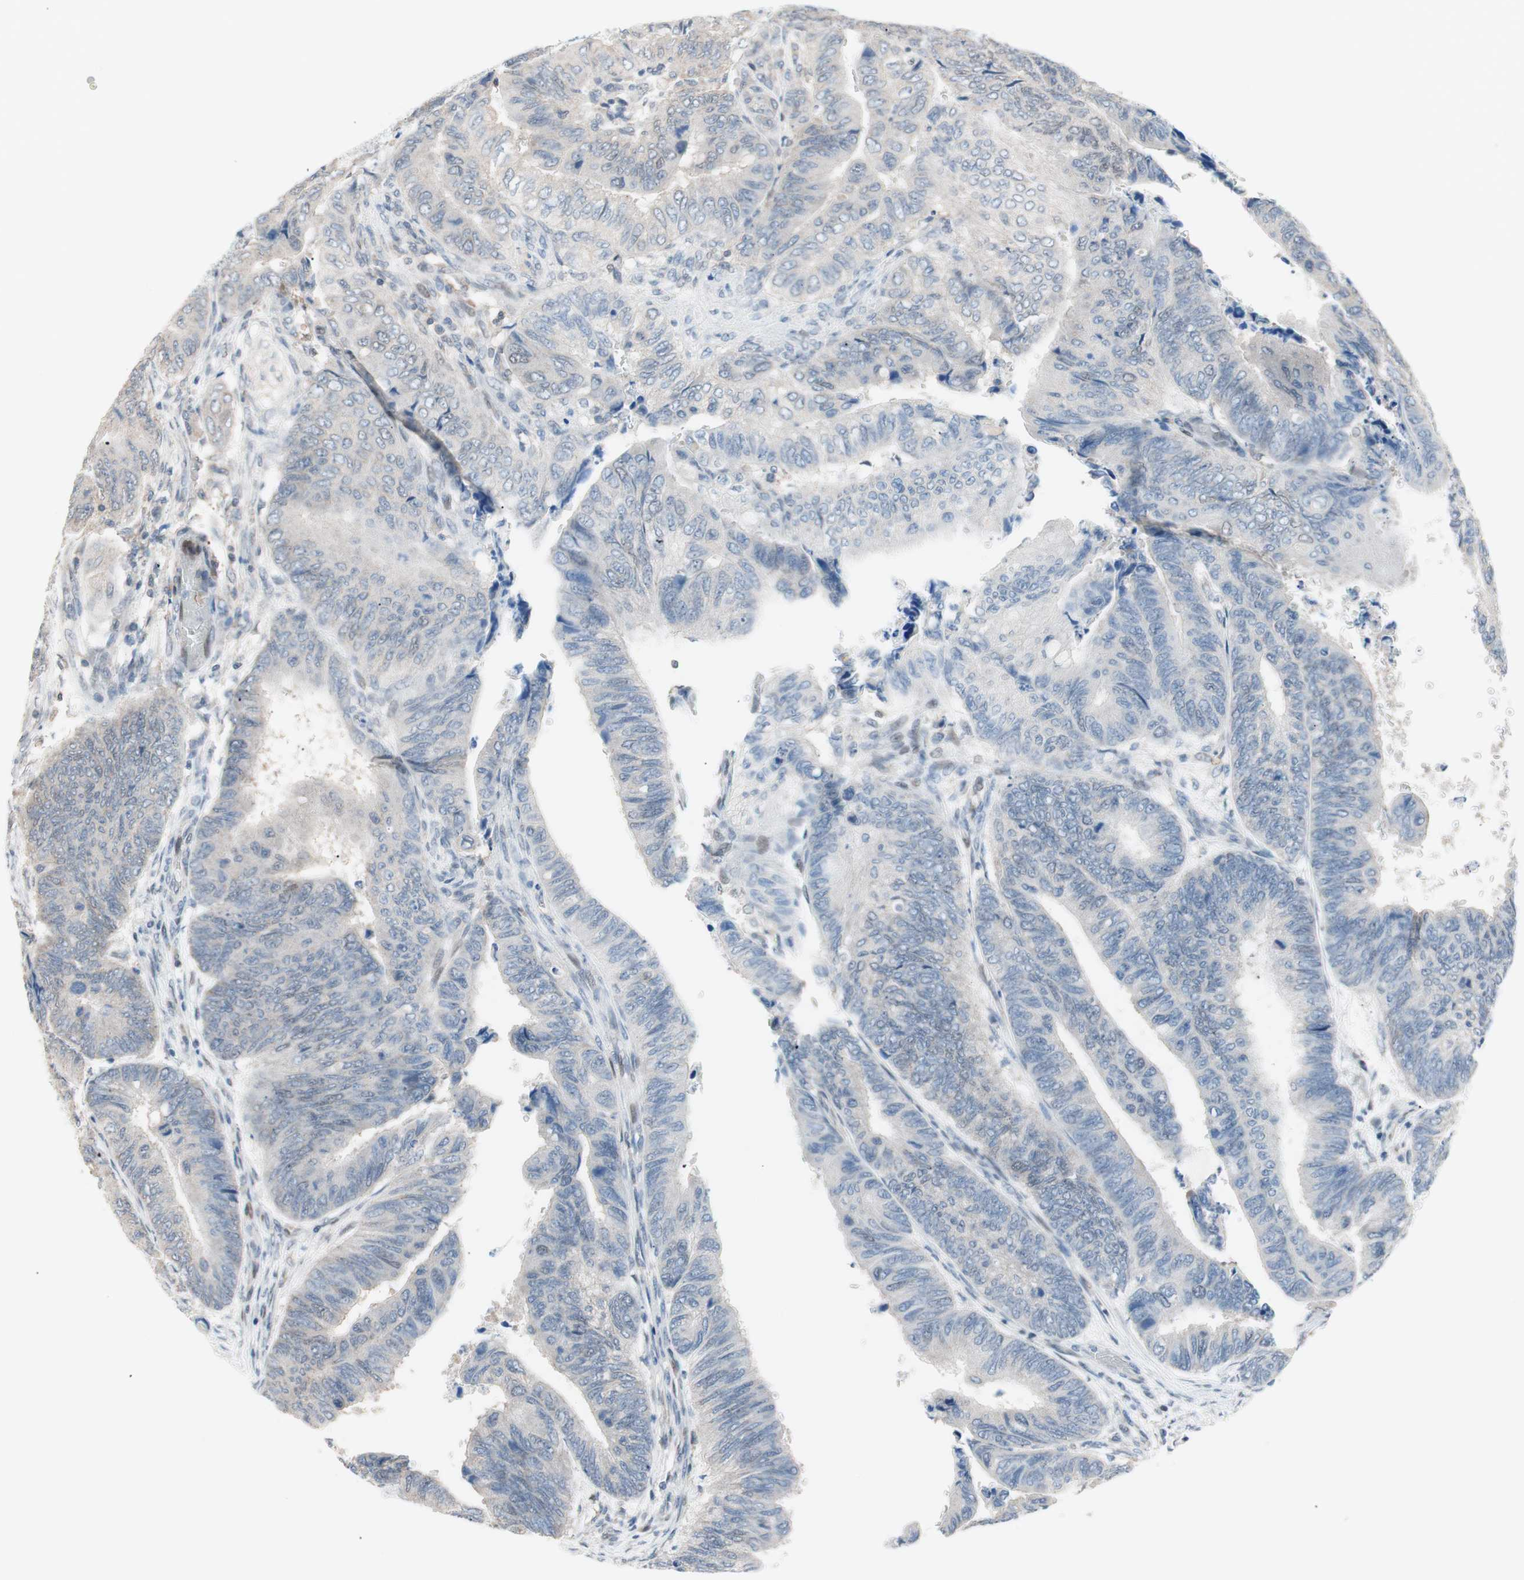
{"staining": {"intensity": "negative", "quantity": "none", "location": "none"}, "tissue": "colorectal cancer", "cell_type": "Tumor cells", "image_type": "cancer", "snomed": [{"axis": "morphology", "description": "Normal tissue, NOS"}, {"axis": "morphology", "description": "Adenocarcinoma, NOS"}, {"axis": "topography", "description": "Rectum"}, {"axis": "topography", "description": "Peripheral nerve tissue"}], "caption": "There is no significant positivity in tumor cells of colorectal cancer (adenocarcinoma).", "gene": "POLH", "patient": {"sex": "male", "age": 92}}